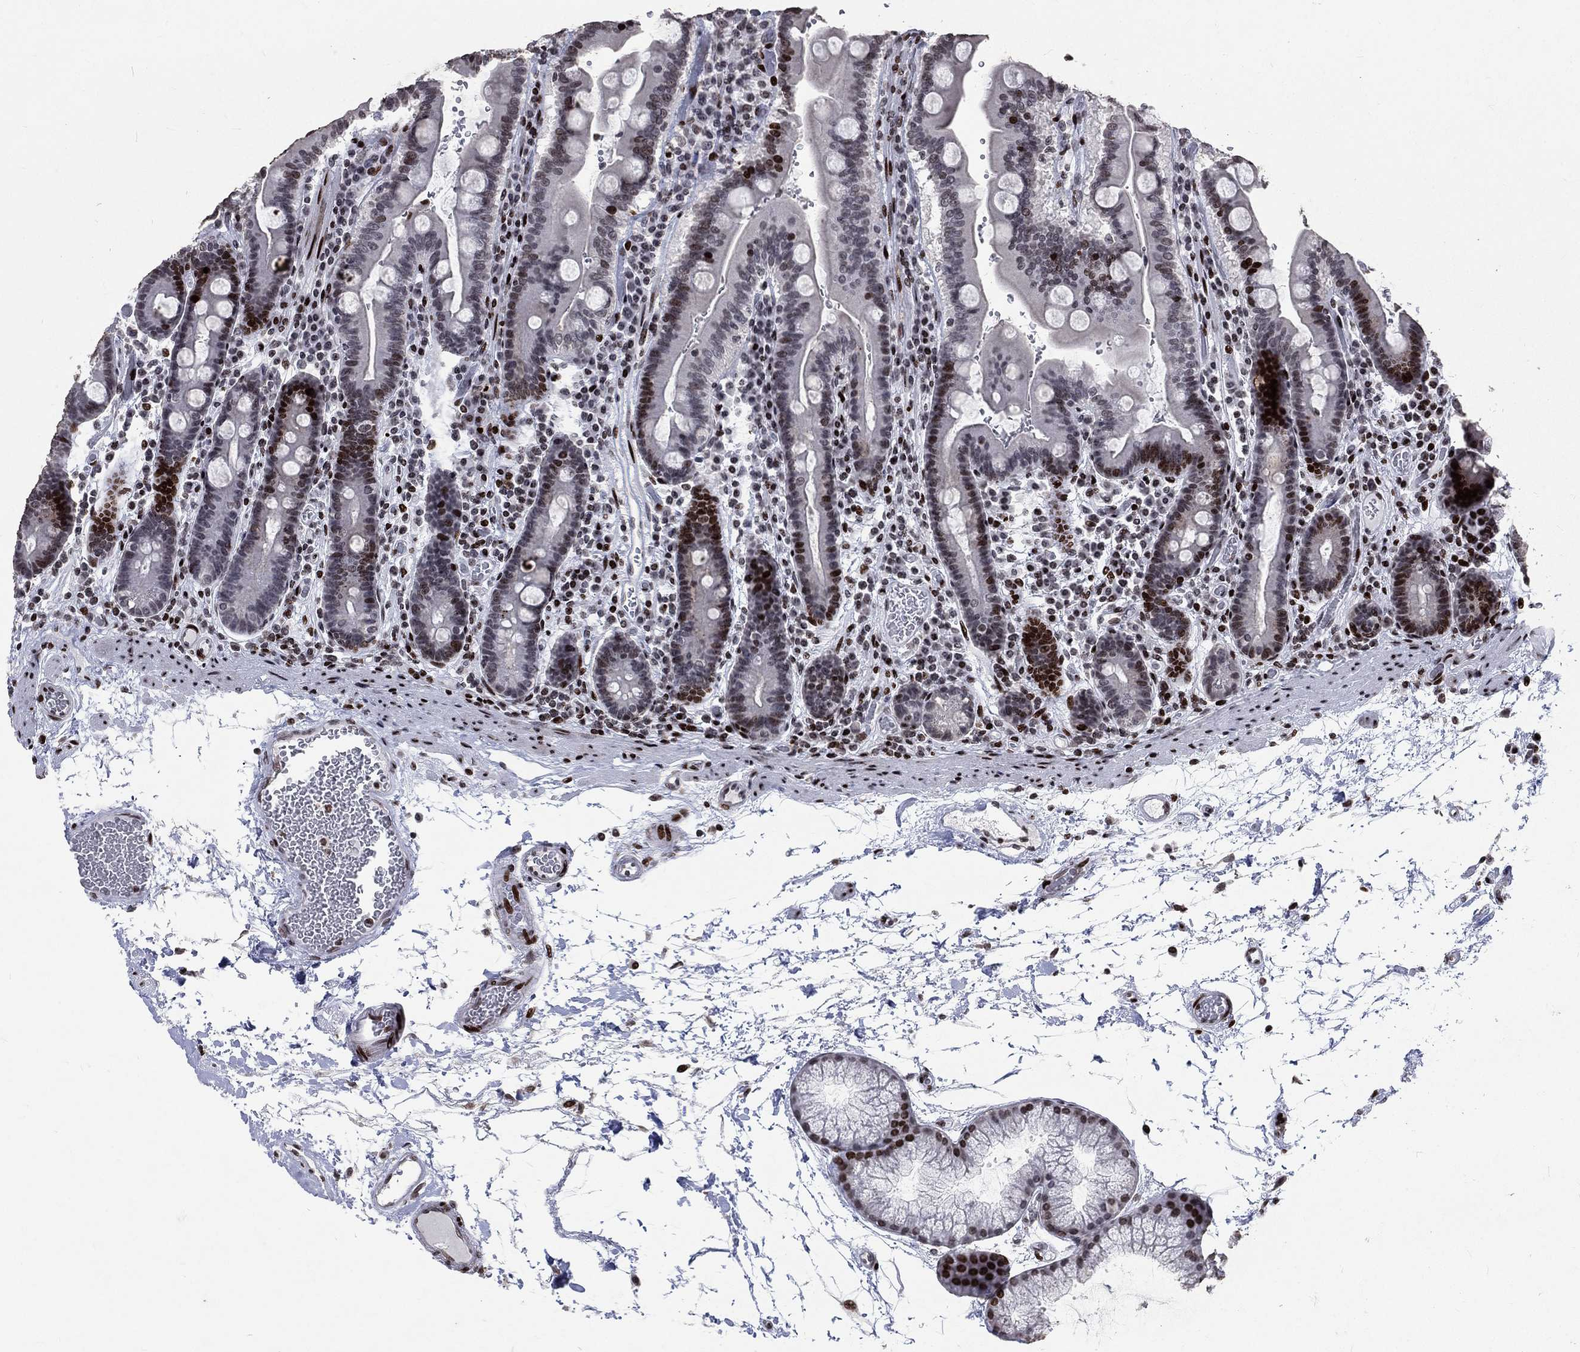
{"staining": {"intensity": "strong", "quantity": "<25%", "location": "nuclear"}, "tissue": "duodenum", "cell_type": "Glandular cells", "image_type": "normal", "snomed": [{"axis": "morphology", "description": "Normal tissue, NOS"}, {"axis": "topography", "description": "Duodenum"}], "caption": "Approximately <25% of glandular cells in unremarkable duodenum demonstrate strong nuclear protein positivity as visualized by brown immunohistochemical staining.", "gene": "SRSF3", "patient": {"sex": "female", "age": 62}}